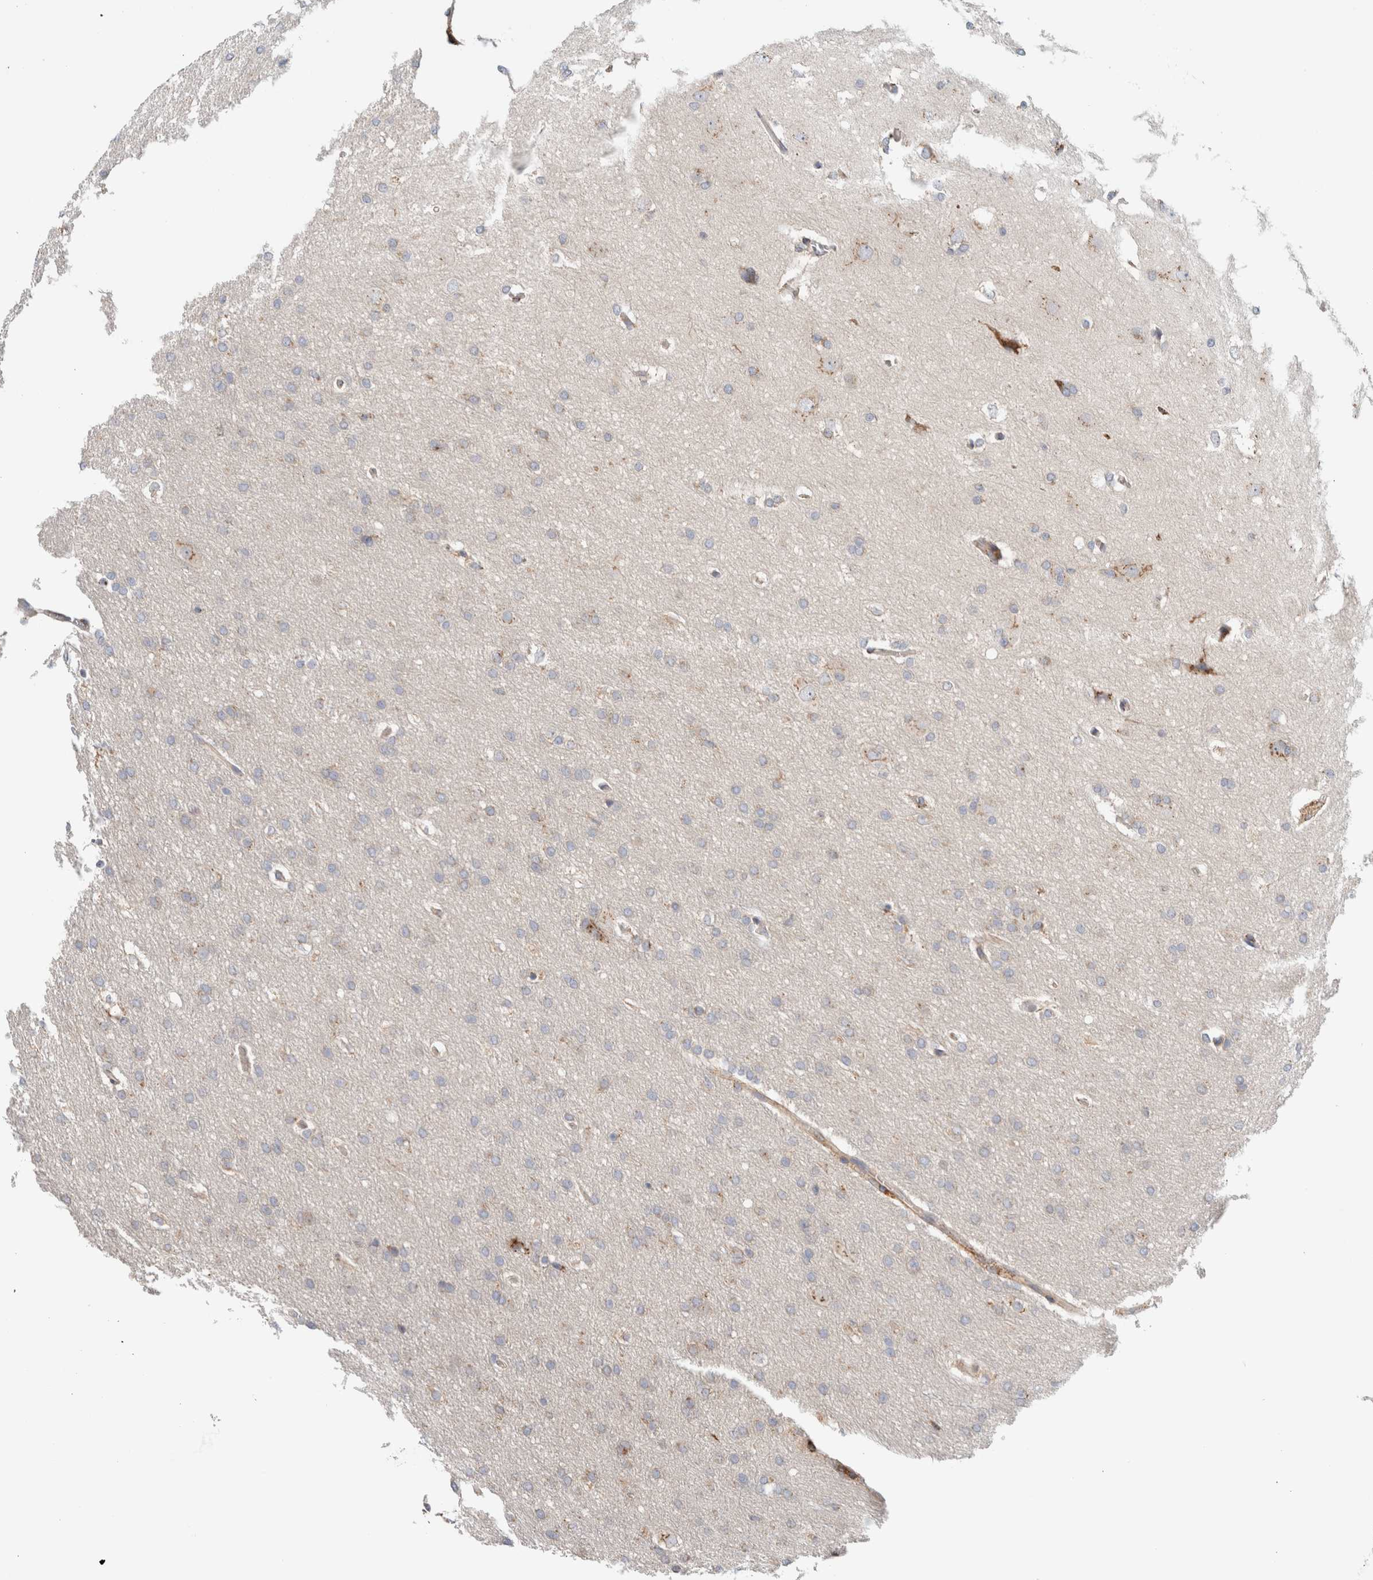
{"staining": {"intensity": "negative", "quantity": "none", "location": "none"}, "tissue": "glioma", "cell_type": "Tumor cells", "image_type": "cancer", "snomed": [{"axis": "morphology", "description": "Glioma, malignant, Low grade"}, {"axis": "topography", "description": "Brain"}], "caption": "Glioma stained for a protein using immunohistochemistry shows no staining tumor cells.", "gene": "P4HA1", "patient": {"sex": "female", "age": 37}}